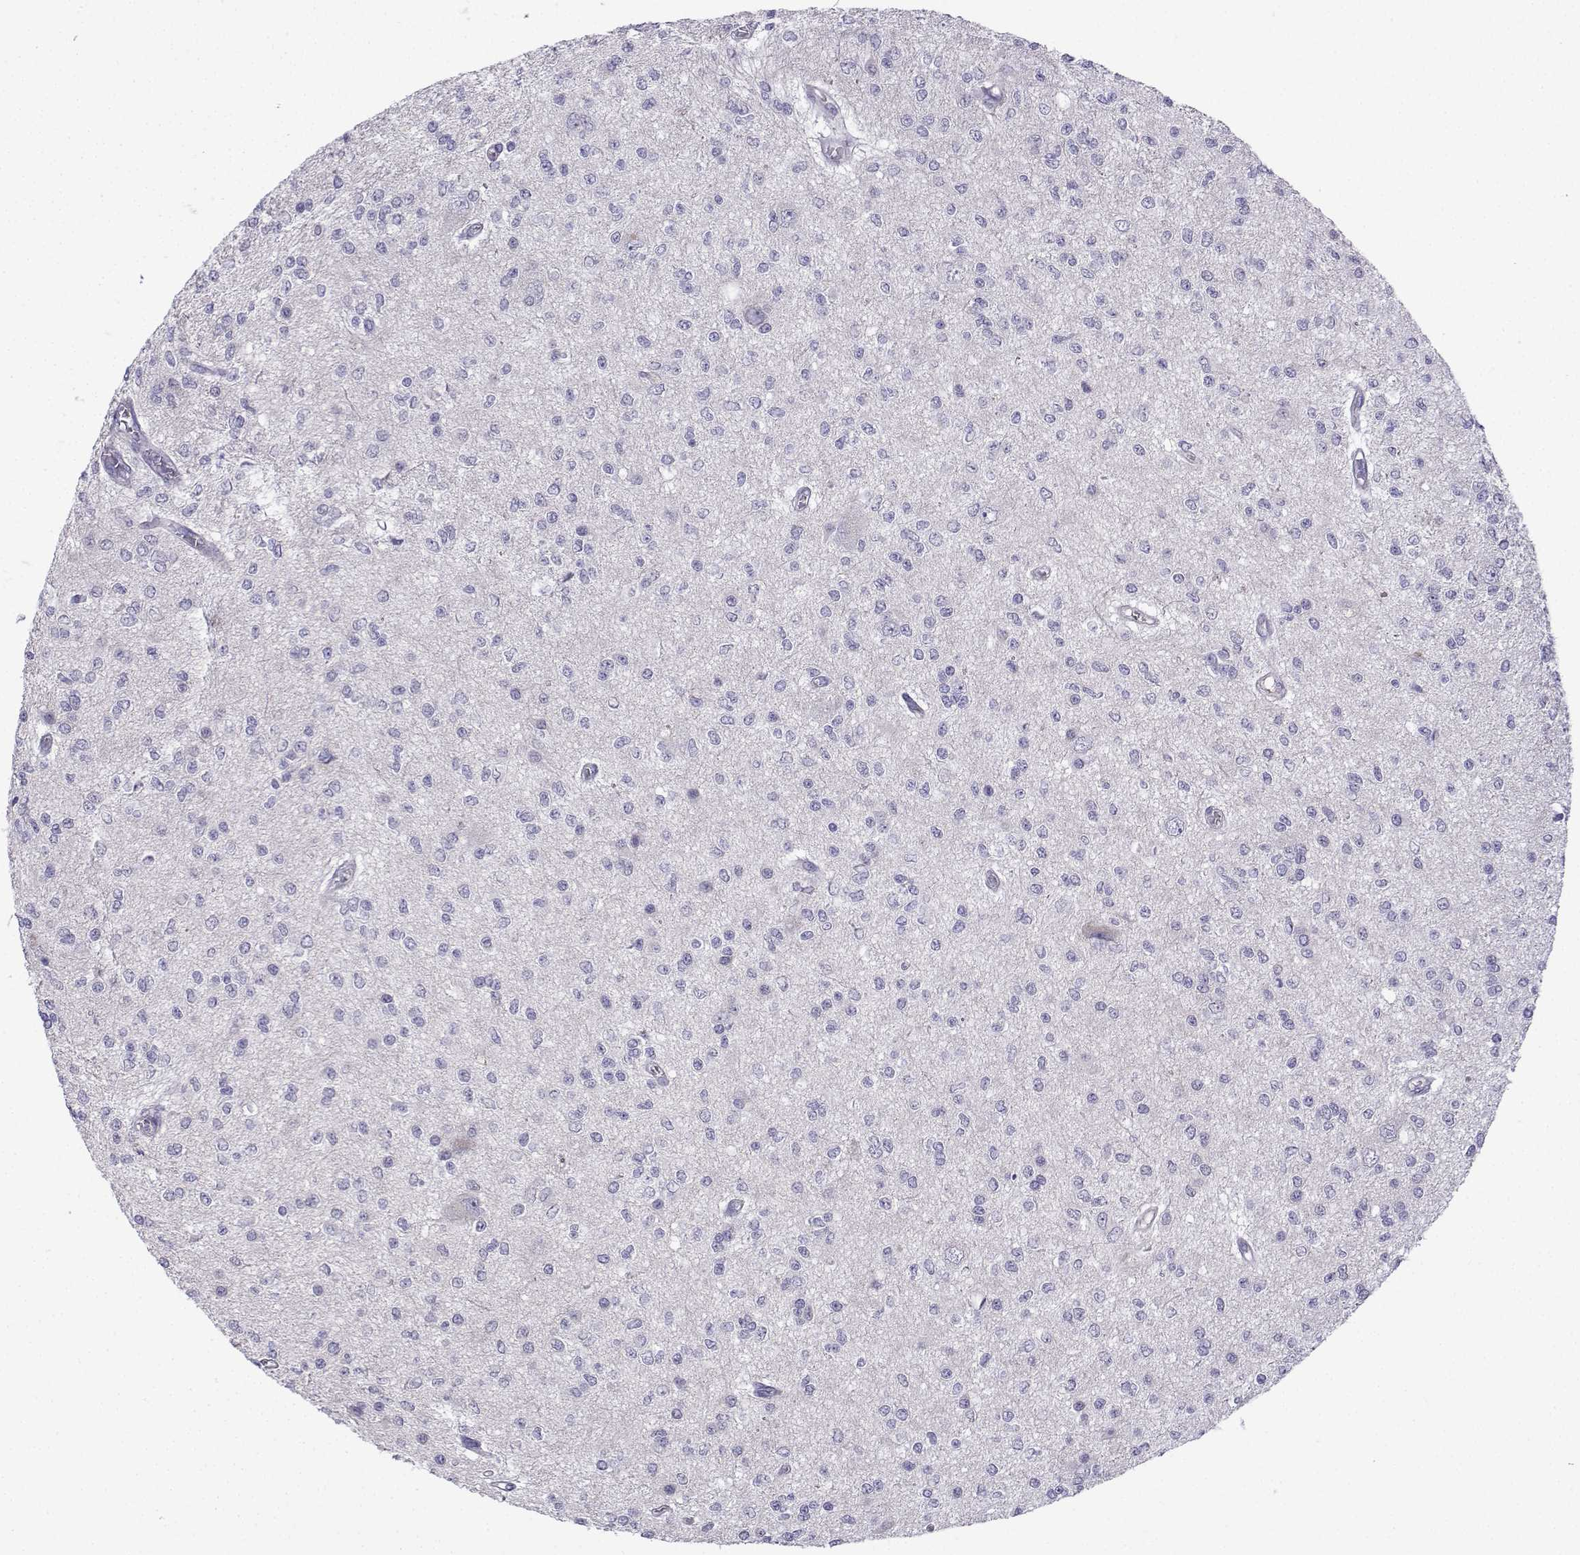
{"staining": {"intensity": "negative", "quantity": "none", "location": "none"}, "tissue": "glioma", "cell_type": "Tumor cells", "image_type": "cancer", "snomed": [{"axis": "morphology", "description": "Glioma, malignant, Low grade"}, {"axis": "topography", "description": "Brain"}], "caption": "A histopathology image of human malignant low-grade glioma is negative for staining in tumor cells. (Stains: DAB (3,3'-diaminobenzidine) immunohistochemistry with hematoxylin counter stain, Microscopy: brightfield microscopy at high magnification).", "gene": "SPACA7", "patient": {"sex": "male", "age": 67}}